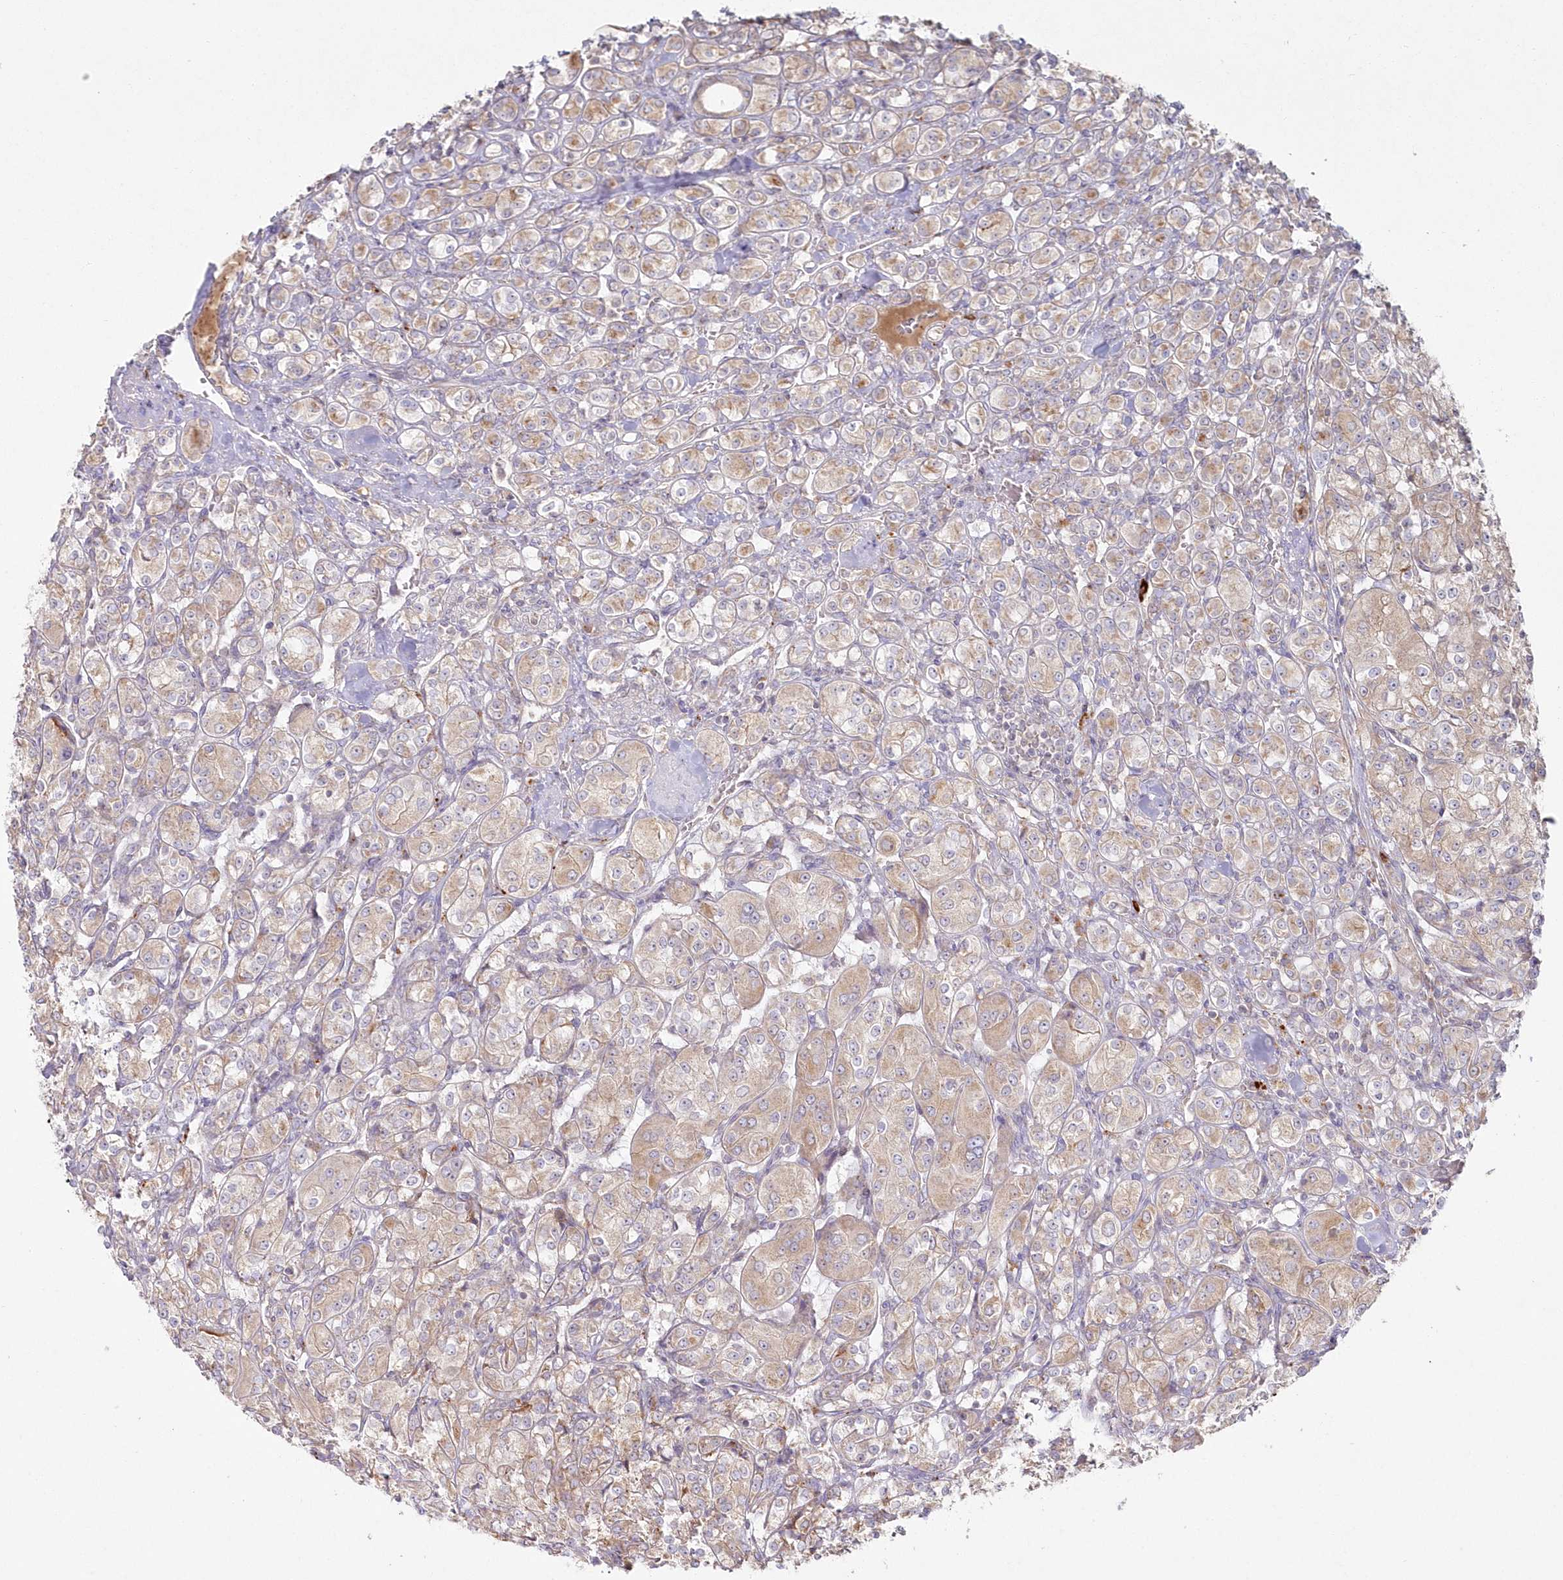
{"staining": {"intensity": "weak", "quantity": ">75%", "location": "cytoplasmic/membranous"}, "tissue": "renal cancer", "cell_type": "Tumor cells", "image_type": "cancer", "snomed": [{"axis": "morphology", "description": "Adenocarcinoma, NOS"}, {"axis": "topography", "description": "Kidney"}], "caption": "Protein expression by immunohistochemistry (IHC) shows weak cytoplasmic/membranous expression in approximately >75% of tumor cells in adenocarcinoma (renal). The staining was performed using DAB (3,3'-diaminobenzidine), with brown indicating positive protein expression. Nuclei are stained blue with hematoxylin.", "gene": "ARSB", "patient": {"sex": "male", "age": 77}}